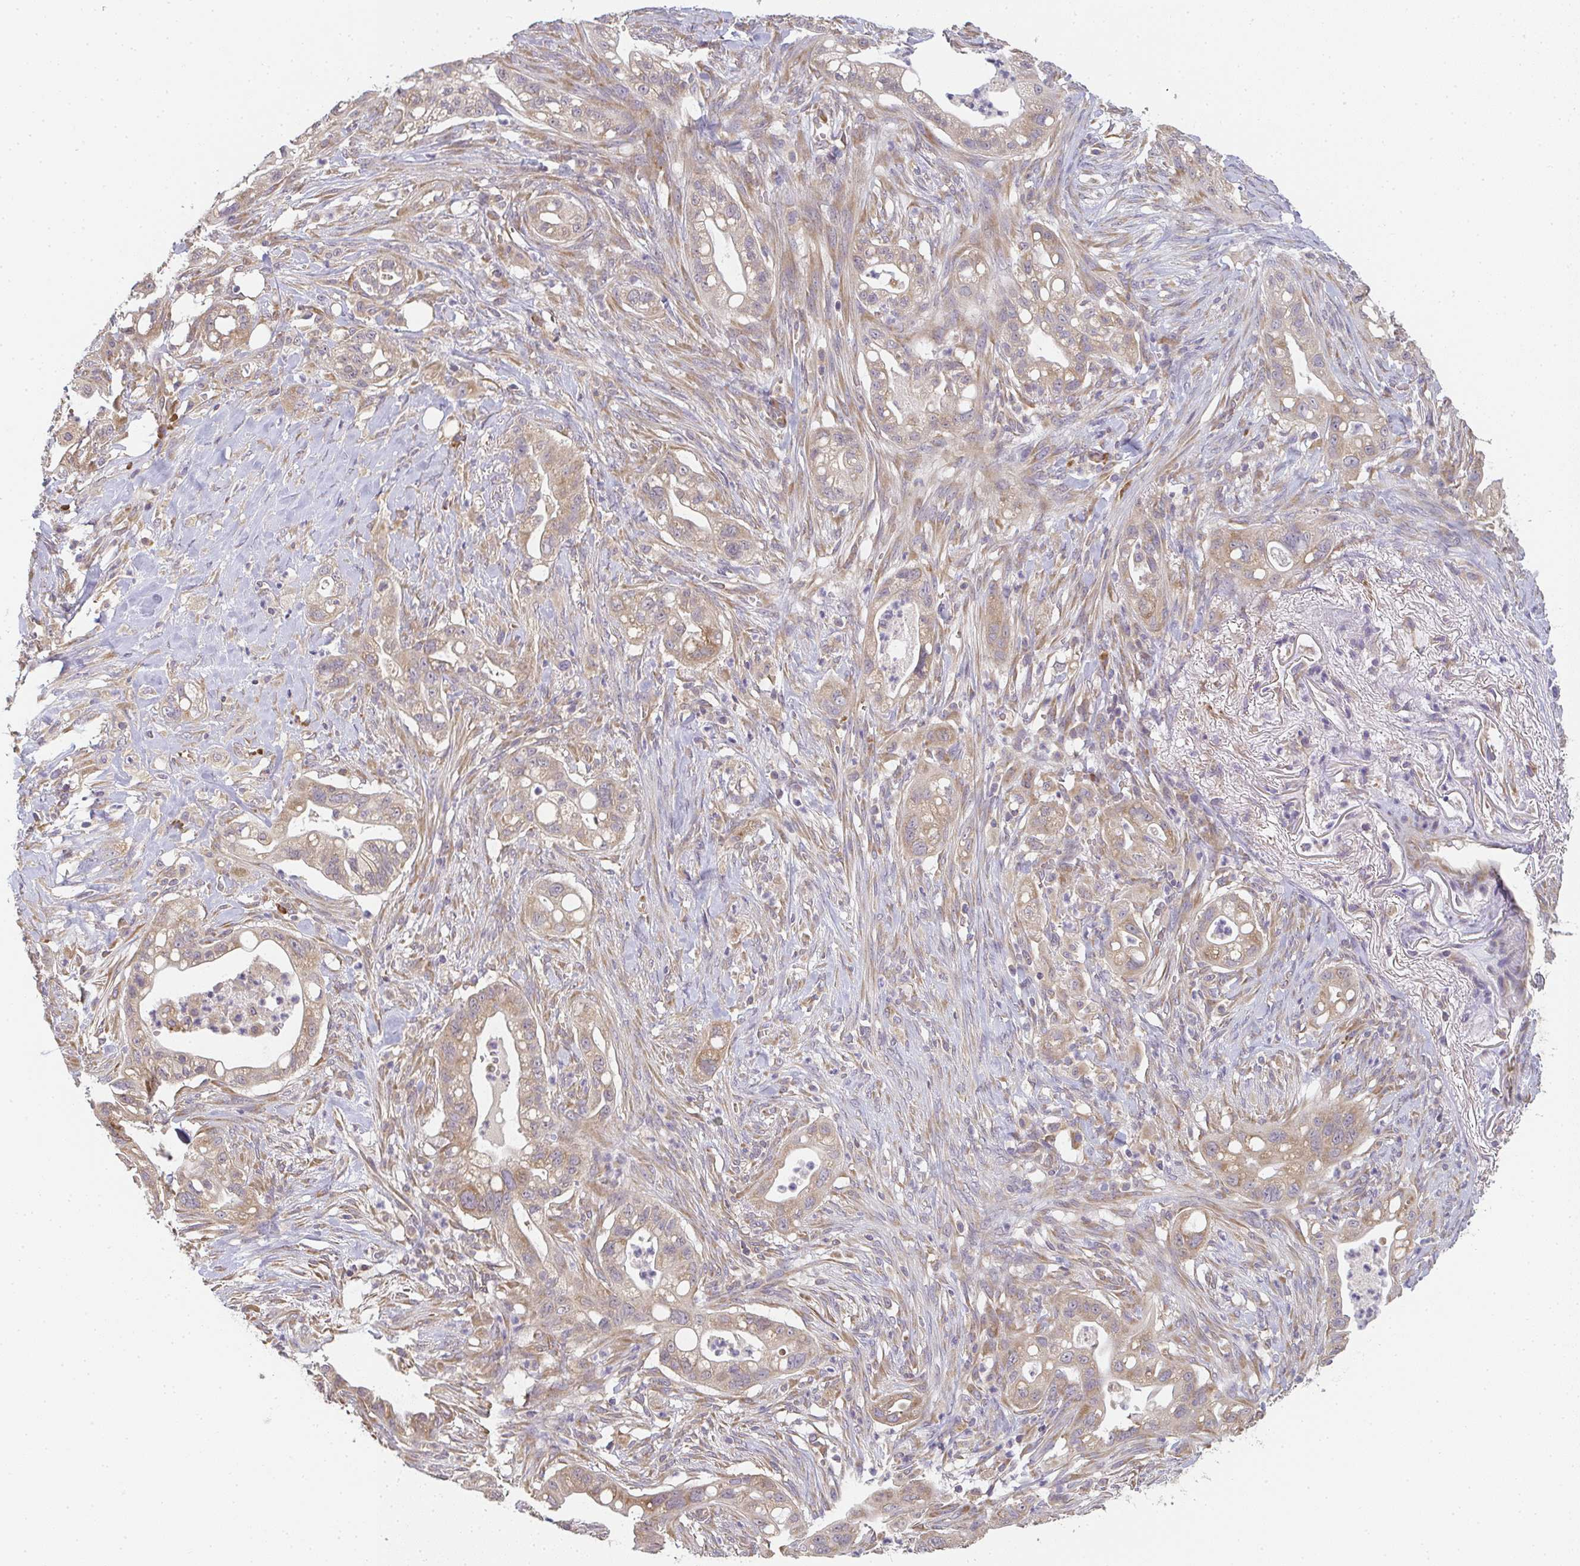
{"staining": {"intensity": "weak", "quantity": ">75%", "location": "cytoplasmic/membranous"}, "tissue": "pancreatic cancer", "cell_type": "Tumor cells", "image_type": "cancer", "snomed": [{"axis": "morphology", "description": "Adenocarcinoma, NOS"}, {"axis": "topography", "description": "Pancreas"}], "caption": "IHC micrograph of adenocarcinoma (pancreatic) stained for a protein (brown), which demonstrates low levels of weak cytoplasmic/membranous positivity in about >75% of tumor cells.", "gene": "SLC35B3", "patient": {"sex": "male", "age": 44}}